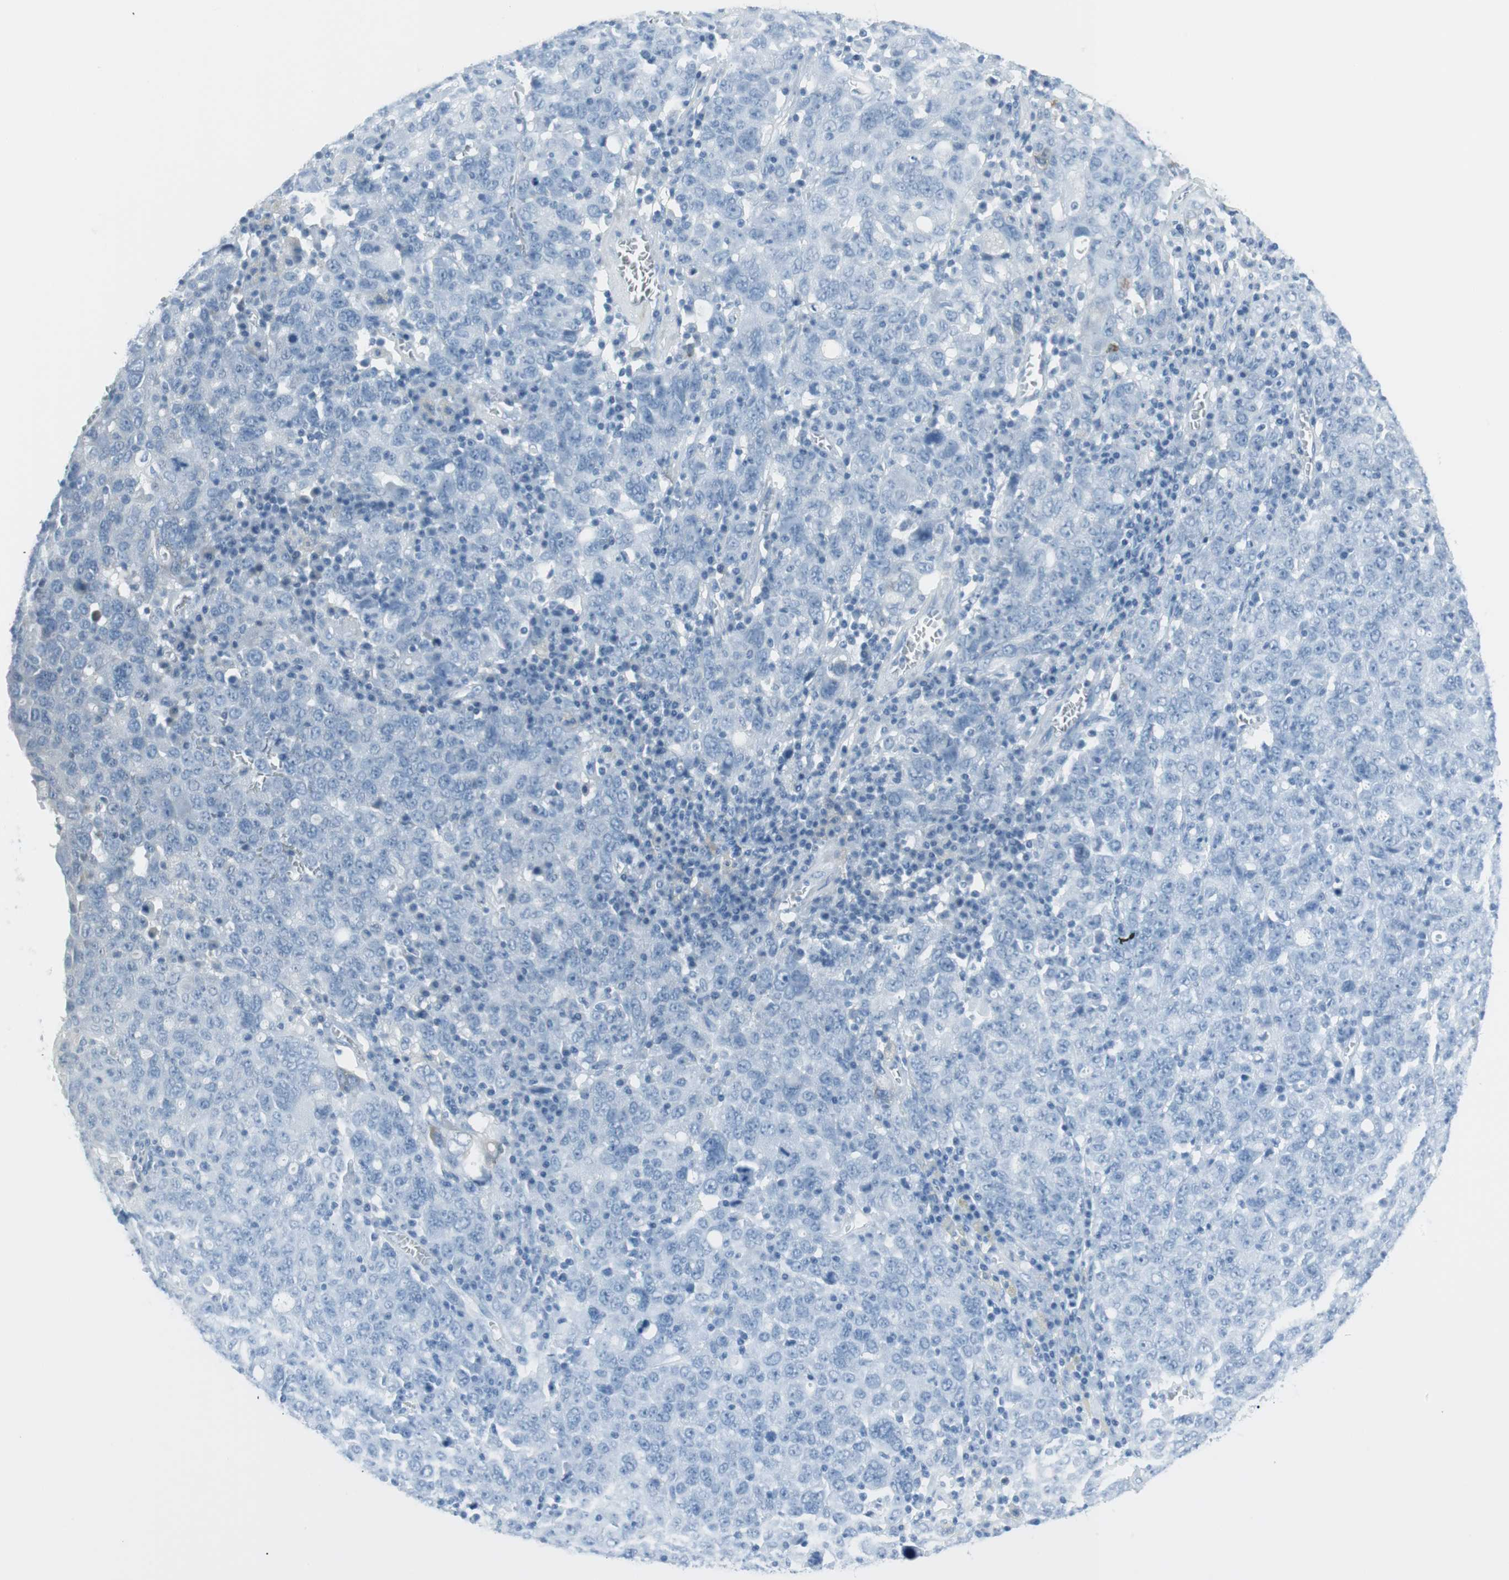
{"staining": {"intensity": "negative", "quantity": "none", "location": "none"}, "tissue": "ovarian cancer", "cell_type": "Tumor cells", "image_type": "cancer", "snomed": [{"axis": "morphology", "description": "Carcinoma, endometroid"}, {"axis": "topography", "description": "Ovary"}], "caption": "This is a image of IHC staining of endometroid carcinoma (ovarian), which shows no staining in tumor cells. The staining was performed using DAB (3,3'-diaminobenzidine) to visualize the protein expression in brown, while the nuclei were stained in blue with hematoxylin (Magnification: 20x).", "gene": "AGR2", "patient": {"sex": "female", "age": 62}}